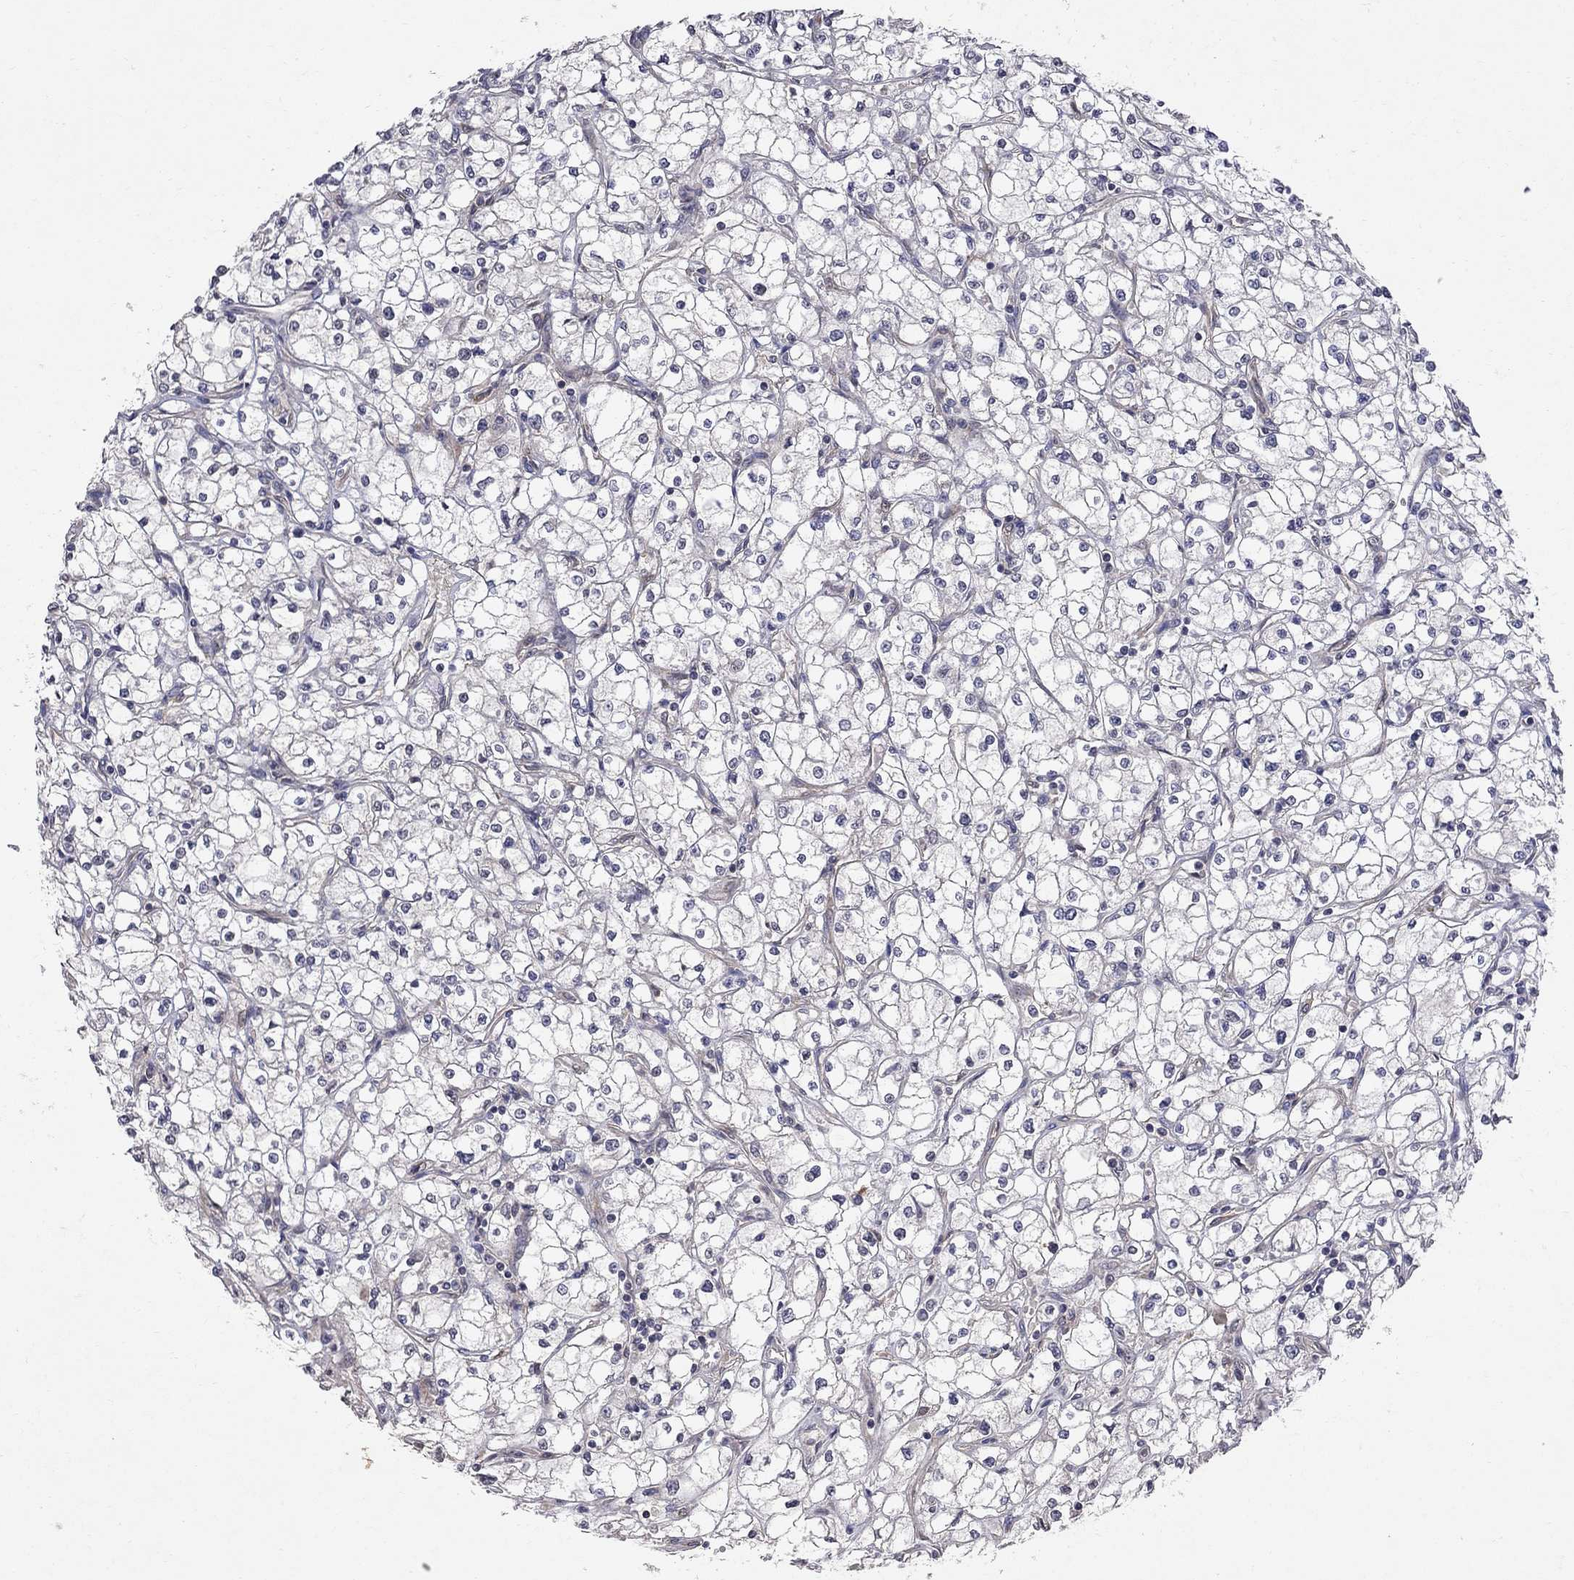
{"staining": {"intensity": "negative", "quantity": "none", "location": "none"}, "tissue": "renal cancer", "cell_type": "Tumor cells", "image_type": "cancer", "snomed": [{"axis": "morphology", "description": "Adenocarcinoma, NOS"}, {"axis": "topography", "description": "Kidney"}], "caption": "Immunohistochemistry photomicrograph of renal adenocarcinoma stained for a protein (brown), which shows no staining in tumor cells.", "gene": "ABI3", "patient": {"sex": "male", "age": 67}}